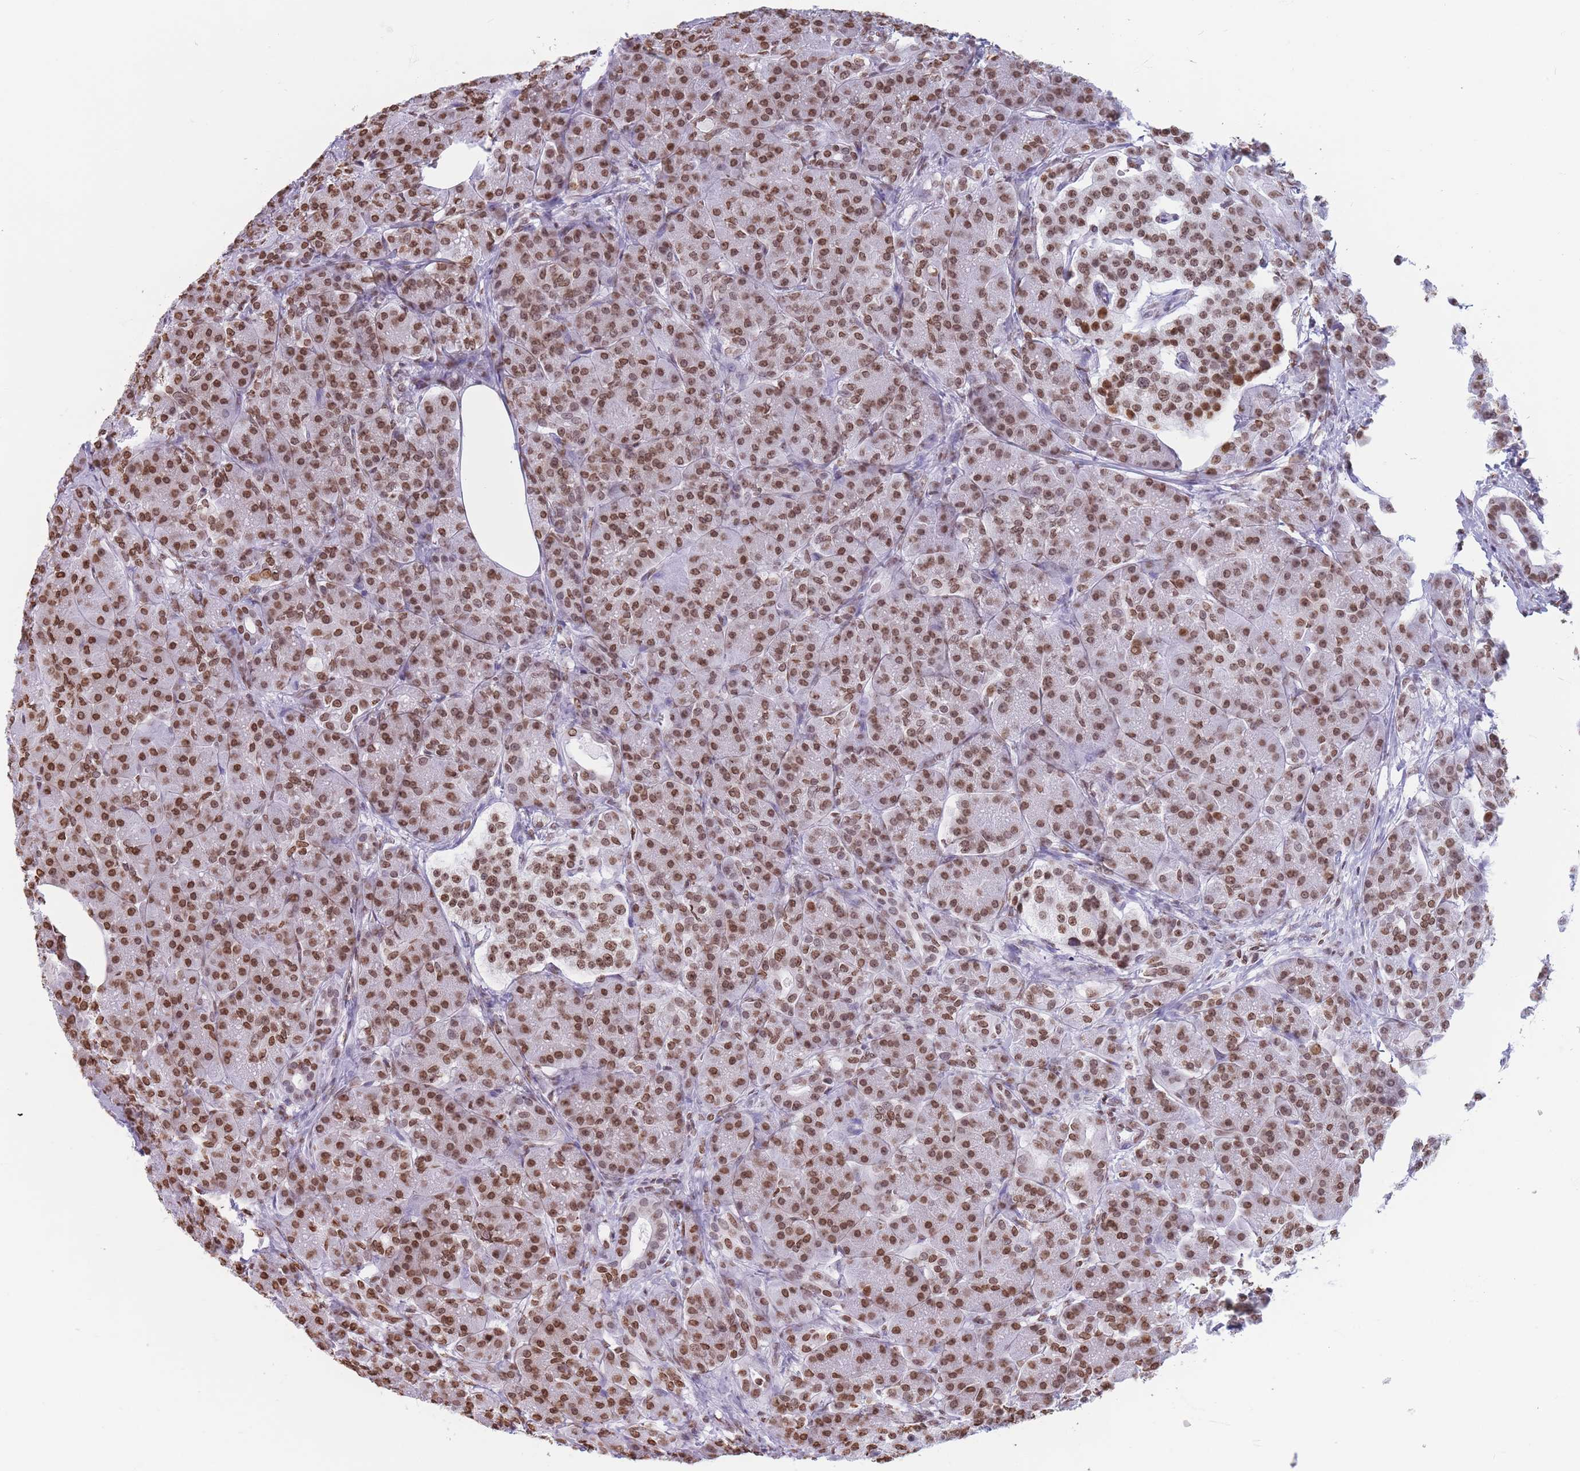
{"staining": {"intensity": "moderate", "quantity": ">75%", "location": "nuclear"}, "tissue": "pancreas", "cell_type": "Exocrine glandular cells", "image_type": "normal", "snomed": [{"axis": "morphology", "description": "Normal tissue, NOS"}, {"axis": "topography", "description": "Pancreas"}], "caption": "Protein staining of unremarkable pancreas demonstrates moderate nuclear expression in approximately >75% of exocrine glandular cells. Using DAB (brown) and hematoxylin (blue) stains, captured at high magnification using brightfield microscopy.", "gene": "RYK", "patient": {"sex": "male", "age": 63}}